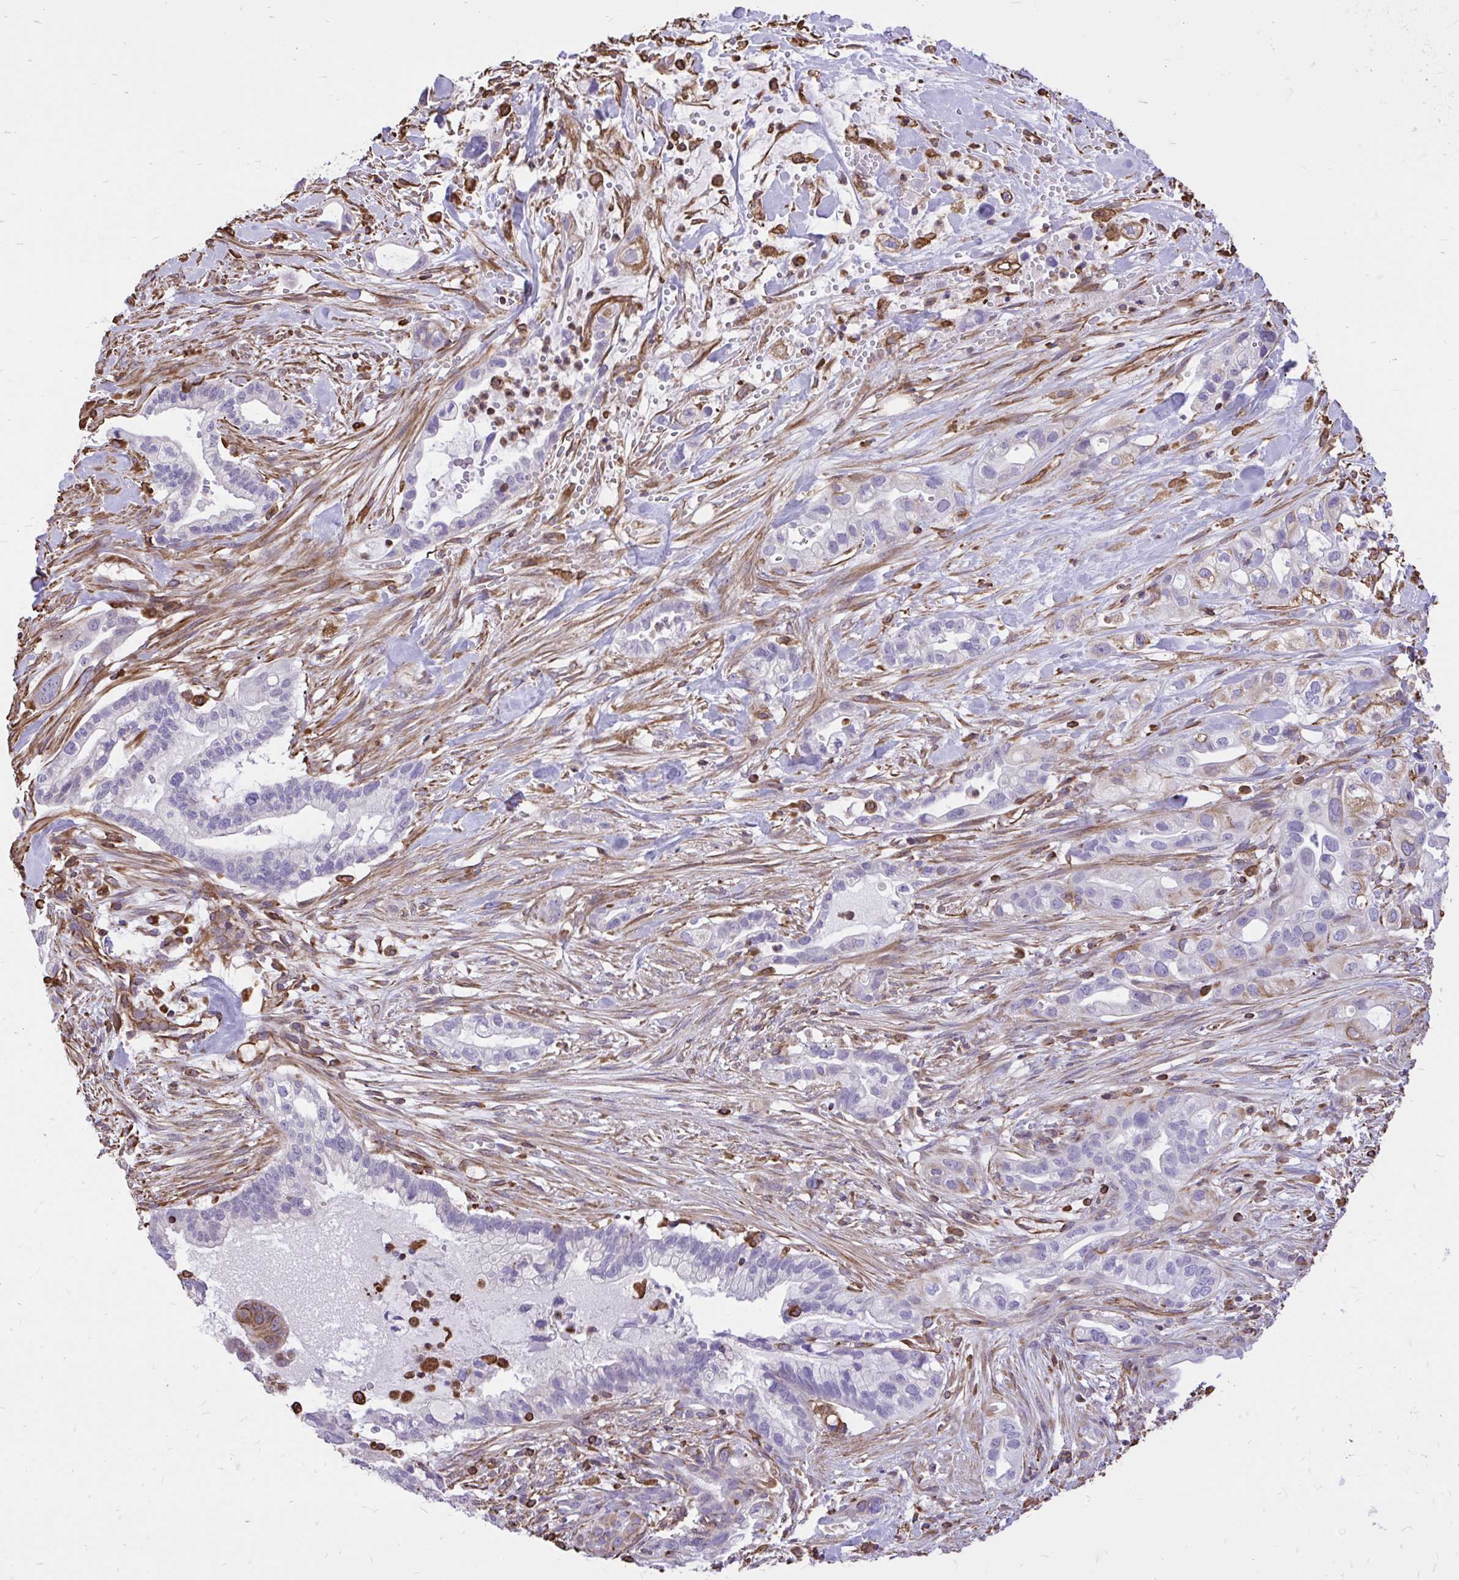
{"staining": {"intensity": "negative", "quantity": "none", "location": "none"}, "tissue": "pancreatic cancer", "cell_type": "Tumor cells", "image_type": "cancer", "snomed": [{"axis": "morphology", "description": "Adenocarcinoma, NOS"}, {"axis": "topography", "description": "Pancreas"}], "caption": "Immunohistochemical staining of pancreatic cancer demonstrates no significant positivity in tumor cells.", "gene": "RNF103", "patient": {"sex": "male", "age": 44}}